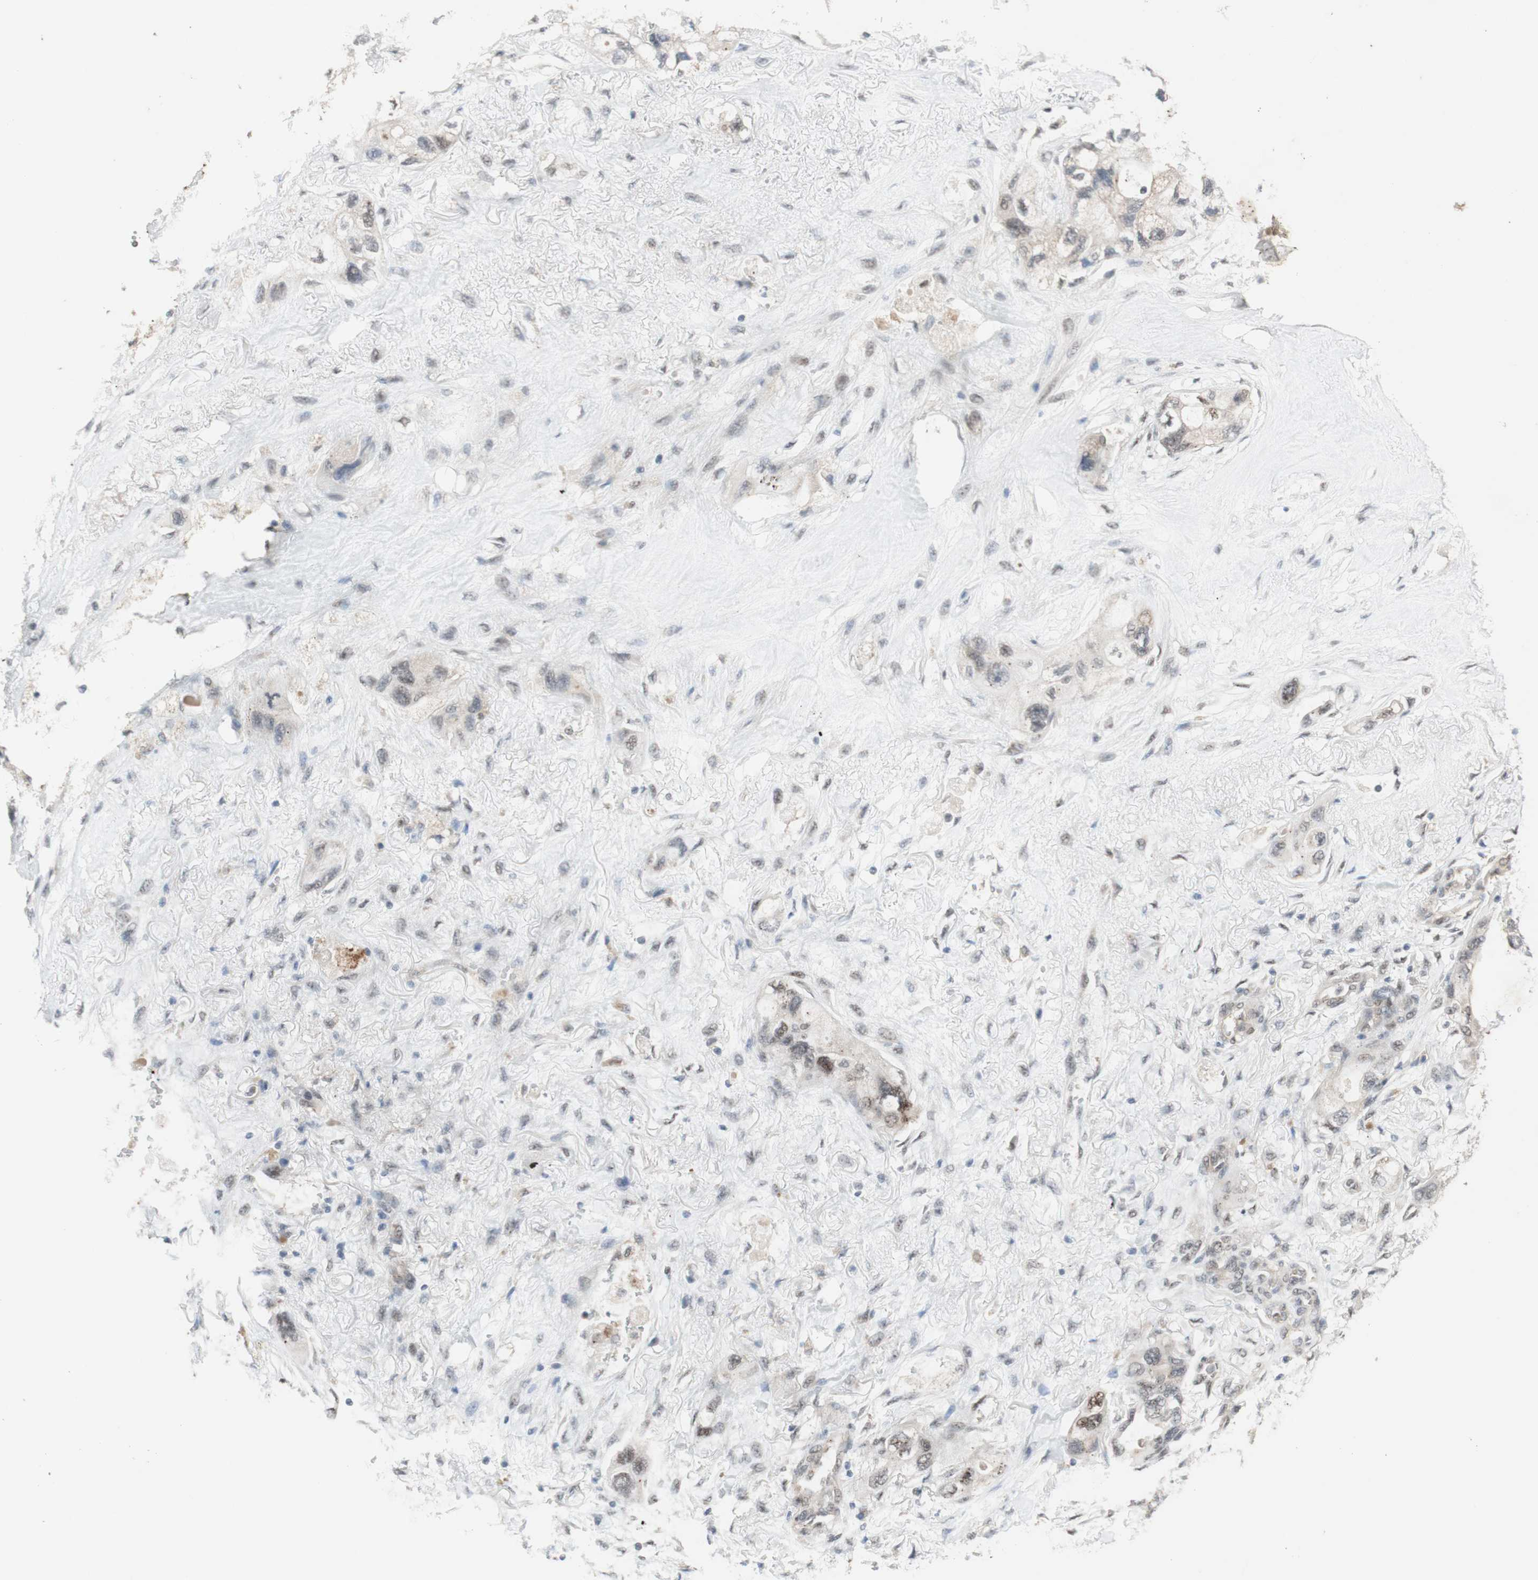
{"staining": {"intensity": "weak", "quantity": ">75%", "location": "cytoplasmic/membranous"}, "tissue": "lung cancer", "cell_type": "Tumor cells", "image_type": "cancer", "snomed": [{"axis": "morphology", "description": "Squamous cell carcinoma, NOS"}, {"axis": "topography", "description": "Lung"}], "caption": "DAB (3,3'-diaminobenzidine) immunohistochemical staining of human lung squamous cell carcinoma shows weak cytoplasmic/membranous protein staining in approximately >75% of tumor cells. (Brightfield microscopy of DAB IHC at high magnification).", "gene": "CYLD", "patient": {"sex": "female", "age": 73}}